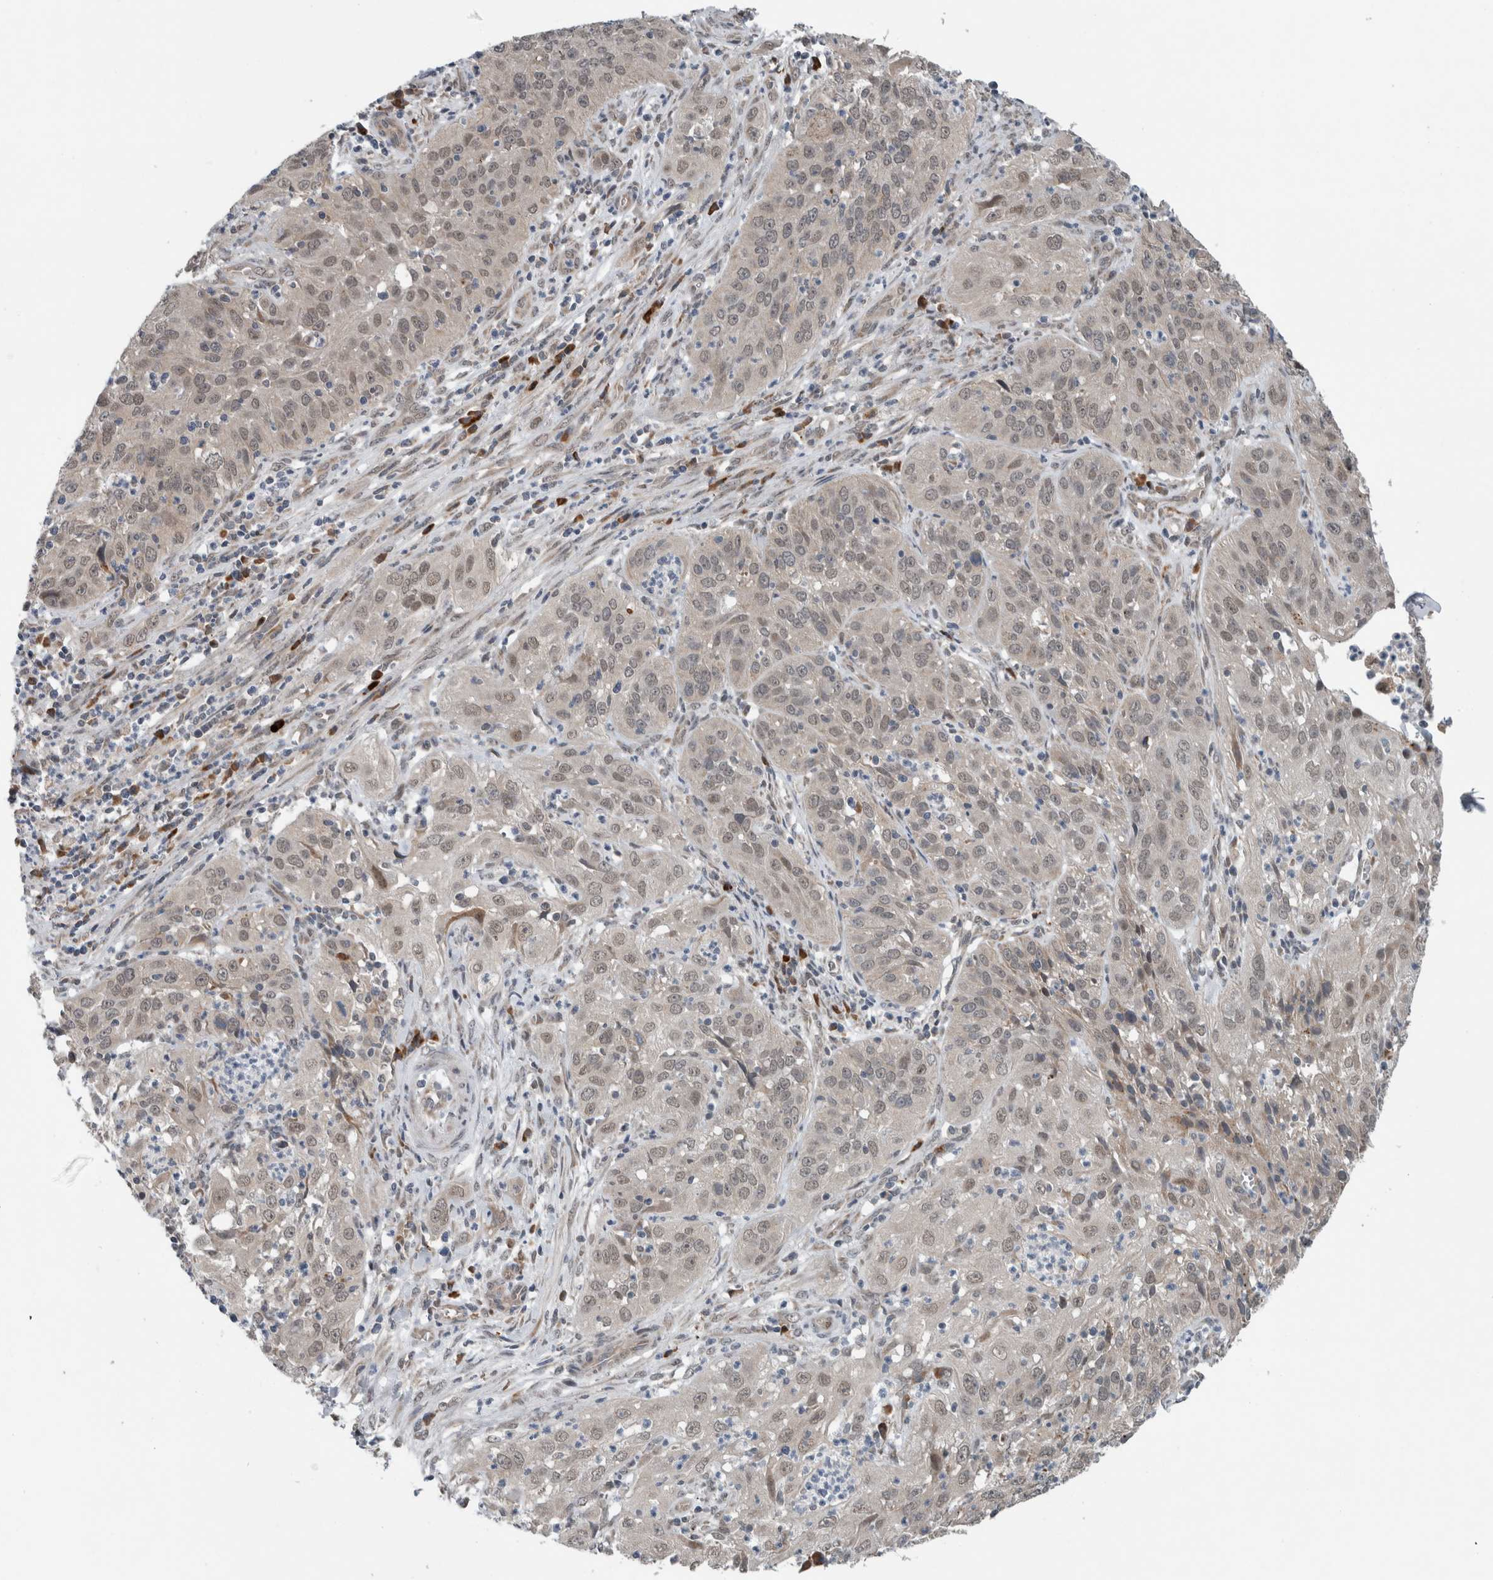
{"staining": {"intensity": "weak", "quantity": "25%-75%", "location": "nuclear"}, "tissue": "cervical cancer", "cell_type": "Tumor cells", "image_type": "cancer", "snomed": [{"axis": "morphology", "description": "Squamous cell carcinoma, NOS"}, {"axis": "topography", "description": "Cervix"}], "caption": "Brown immunohistochemical staining in cervical squamous cell carcinoma shows weak nuclear positivity in about 25%-75% of tumor cells.", "gene": "GBA2", "patient": {"sex": "female", "age": 32}}